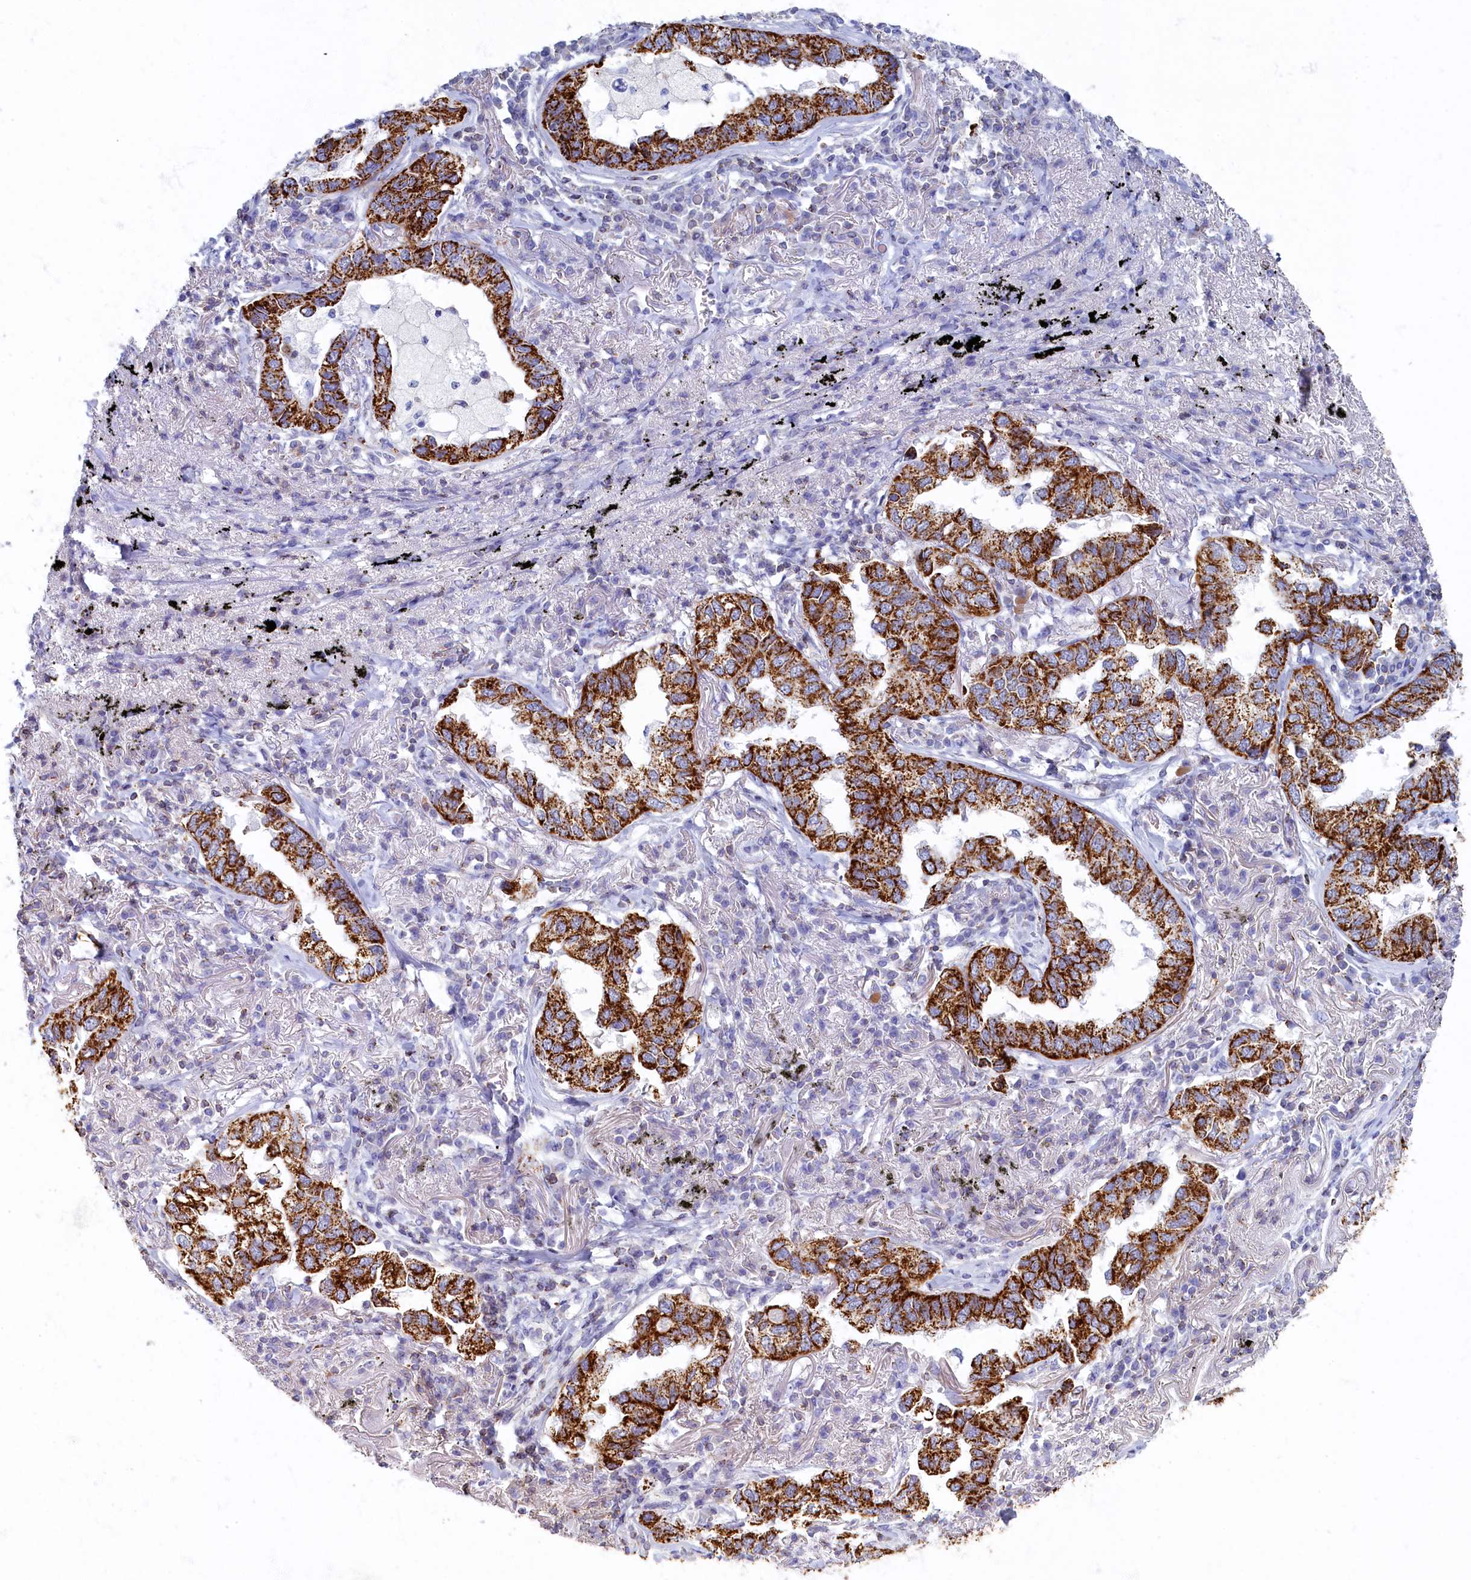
{"staining": {"intensity": "strong", "quantity": ">75%", "location": "cytoplasmic/membranous"}, "tissue": "lung cancer", "cell_type": "Tumor cells", "image_type": "cancer", "snomed": [{"axis": "morphology", "description": "Adenocarcinoma, NOS"}, {"axis": "topography", "description": "Lung"}], "caption": "Lung adenocarcinoma stained with DAB (3,3'-diaminobenzidine) immunohistochemistry reveals high levels of strong cytoplasmic/membranous positivity in about >75% of tumor cells. Nuclei are stained in blue.", "gene": "OCIAD2", "patient": {"sex": "male", "age": 65}}